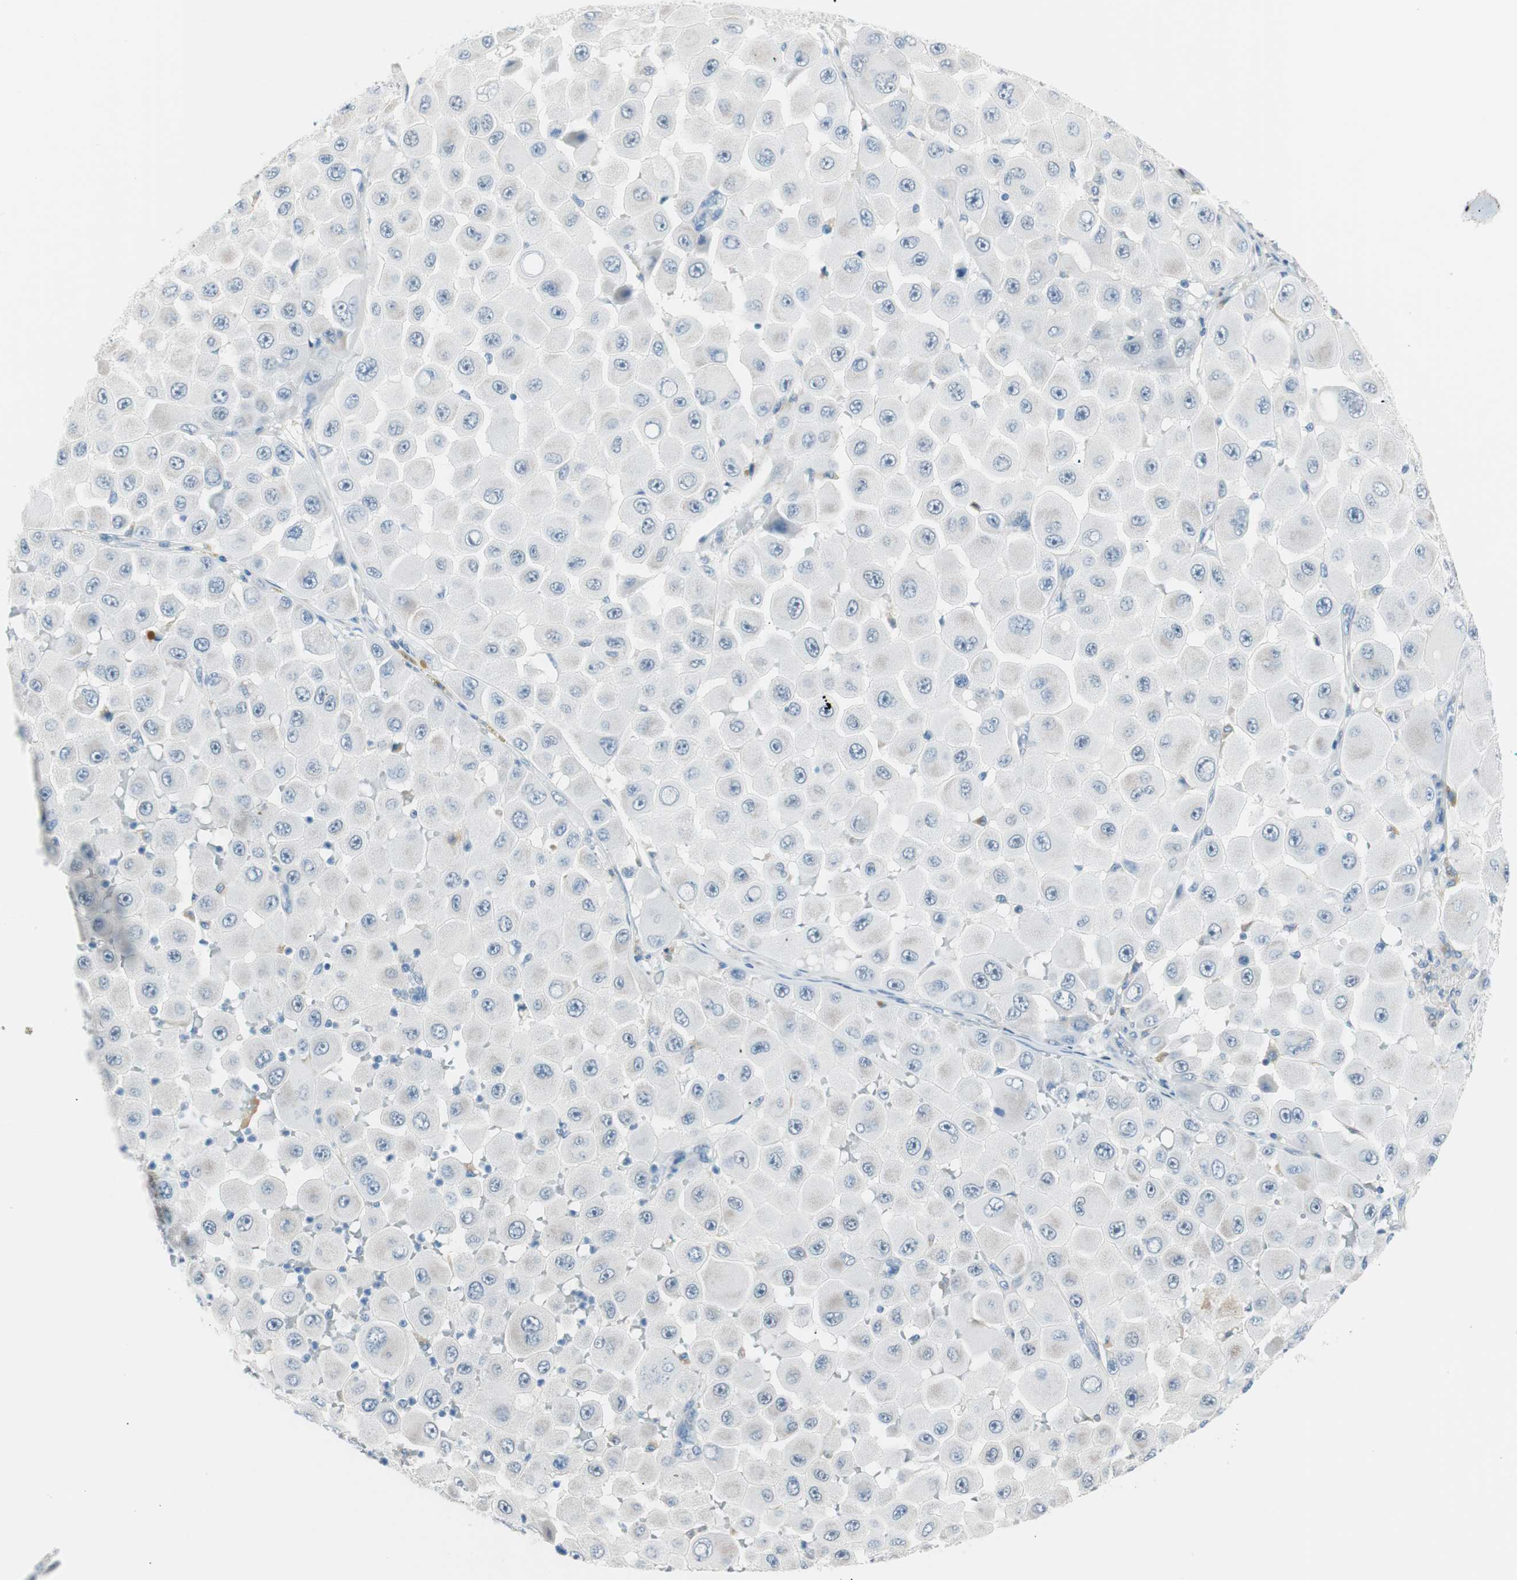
{"staining": {"intensity": "negative", "quantity": "none", "location": "none"}, "tissue": "melanoma", "cell_type": "Tumor cells", "image_type": "cancer", "snomed": [{"axis": "morphology", "description": "Malignant melanoma, NOS"}, {"axis": "topography", "description": "Skin"}], "caption": "Immunohistochemistry histopathology image of neoplastic tissue: human melanoma stained with DAB (3,3'-diaminobenzidine) displays no significant protein positivity in tumor cells. Nuclei are stained in blue.", "gene": "VIL1", "patient": {"sex": "female", "age": 81}}